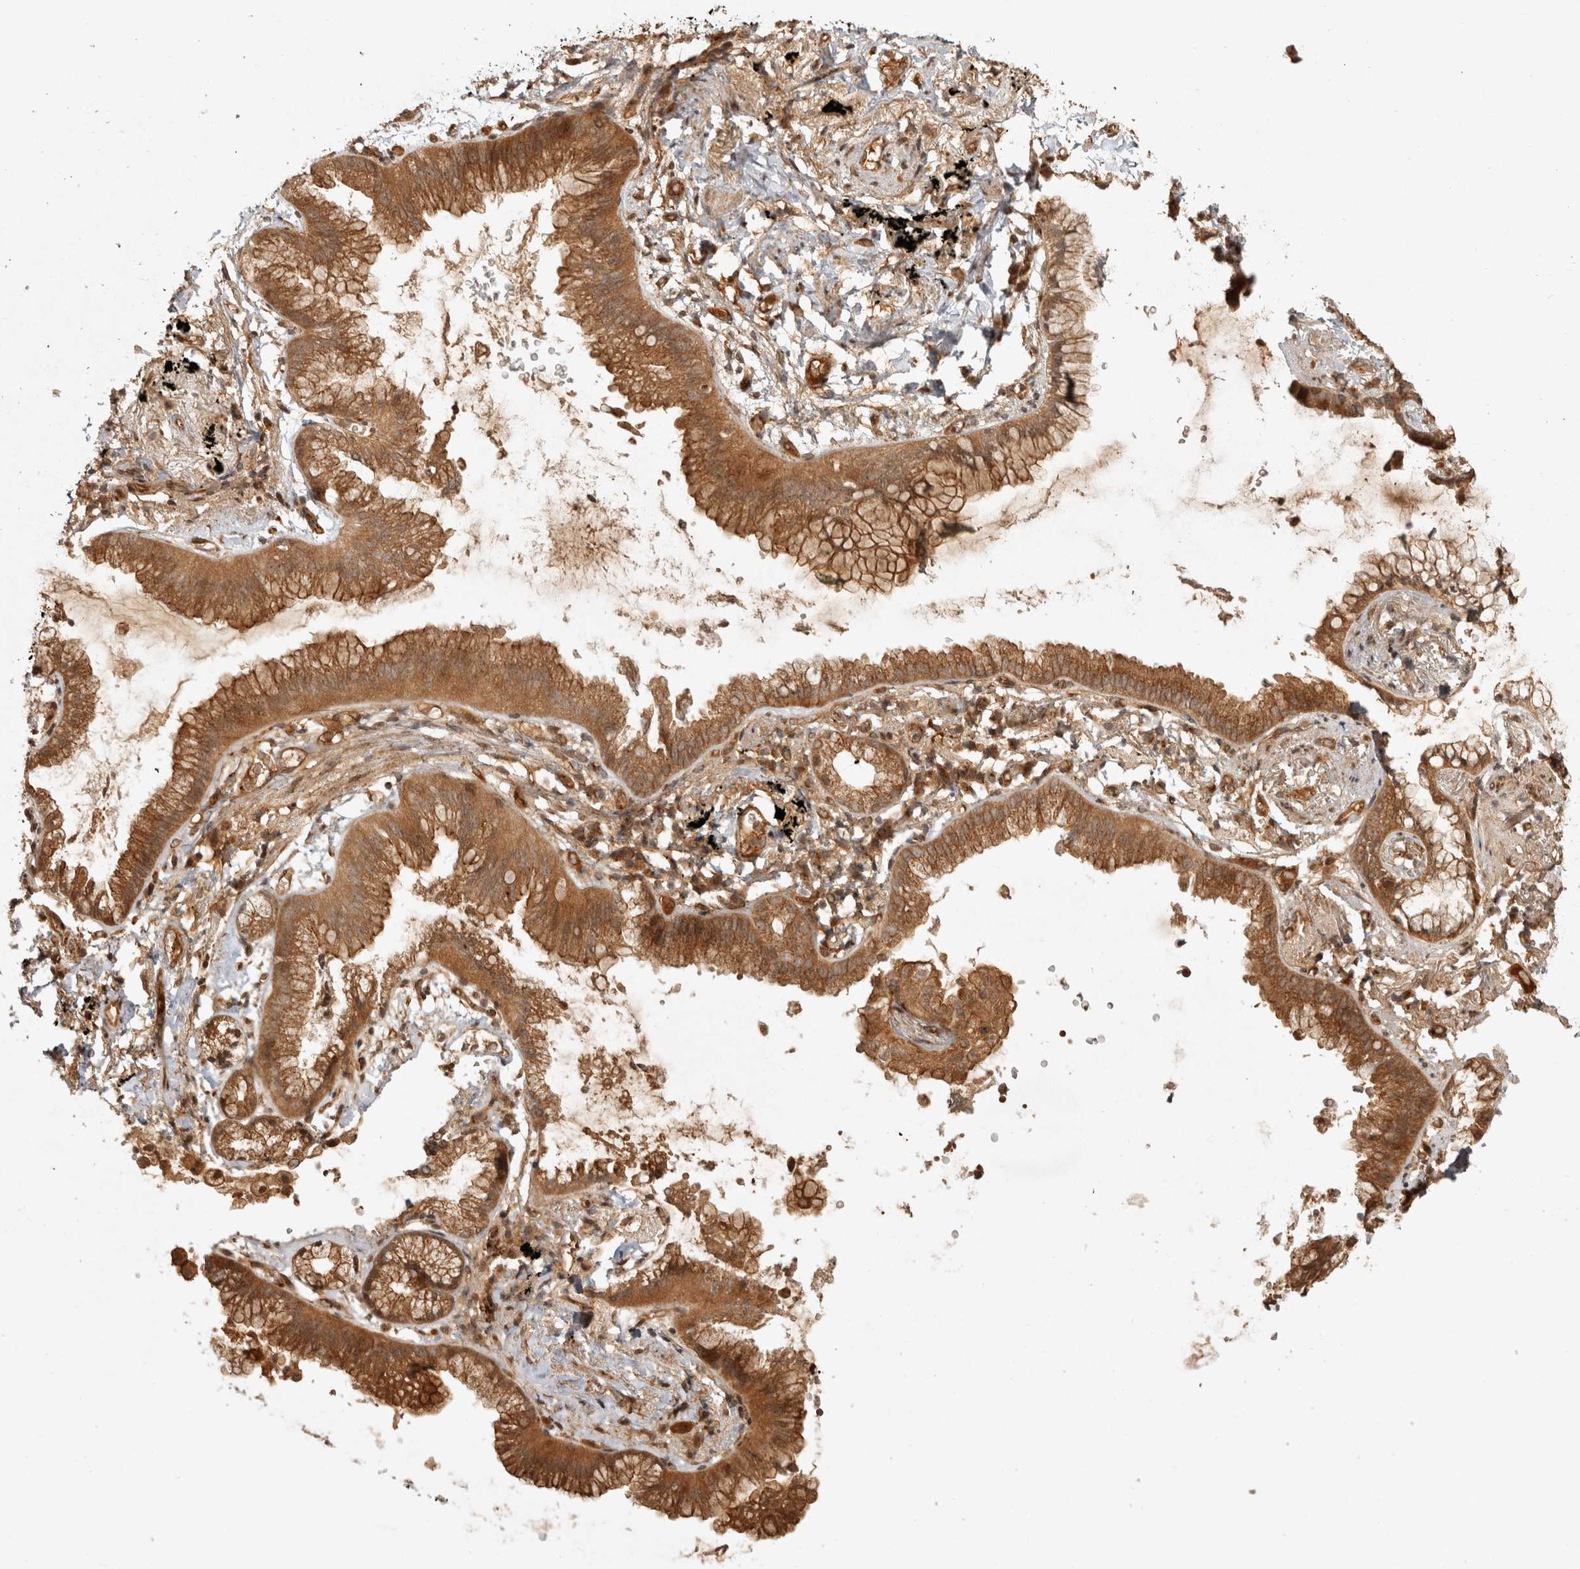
{"staining": {"intensity": "strong", "quantity": ">75%", "location": "cytoplasmic/membranous"}, "tissue": "lung cancer", "cell_type": "Tumor cells", "image_type": "cancer", "snomed": [{"axis": "morphology", "description": "Adenocarcinoma, NOS"}, {"axis": "topography", "description": "Lung"}], "caption": "Immunohistochemical staining of lung cancer exhibits high levels of strong cytoplasmic/membranous protein positivity in approximately >75% of tumor cells.", "gene": "CAMSAP2", "patient": {"sex": "female", "age": 70}}